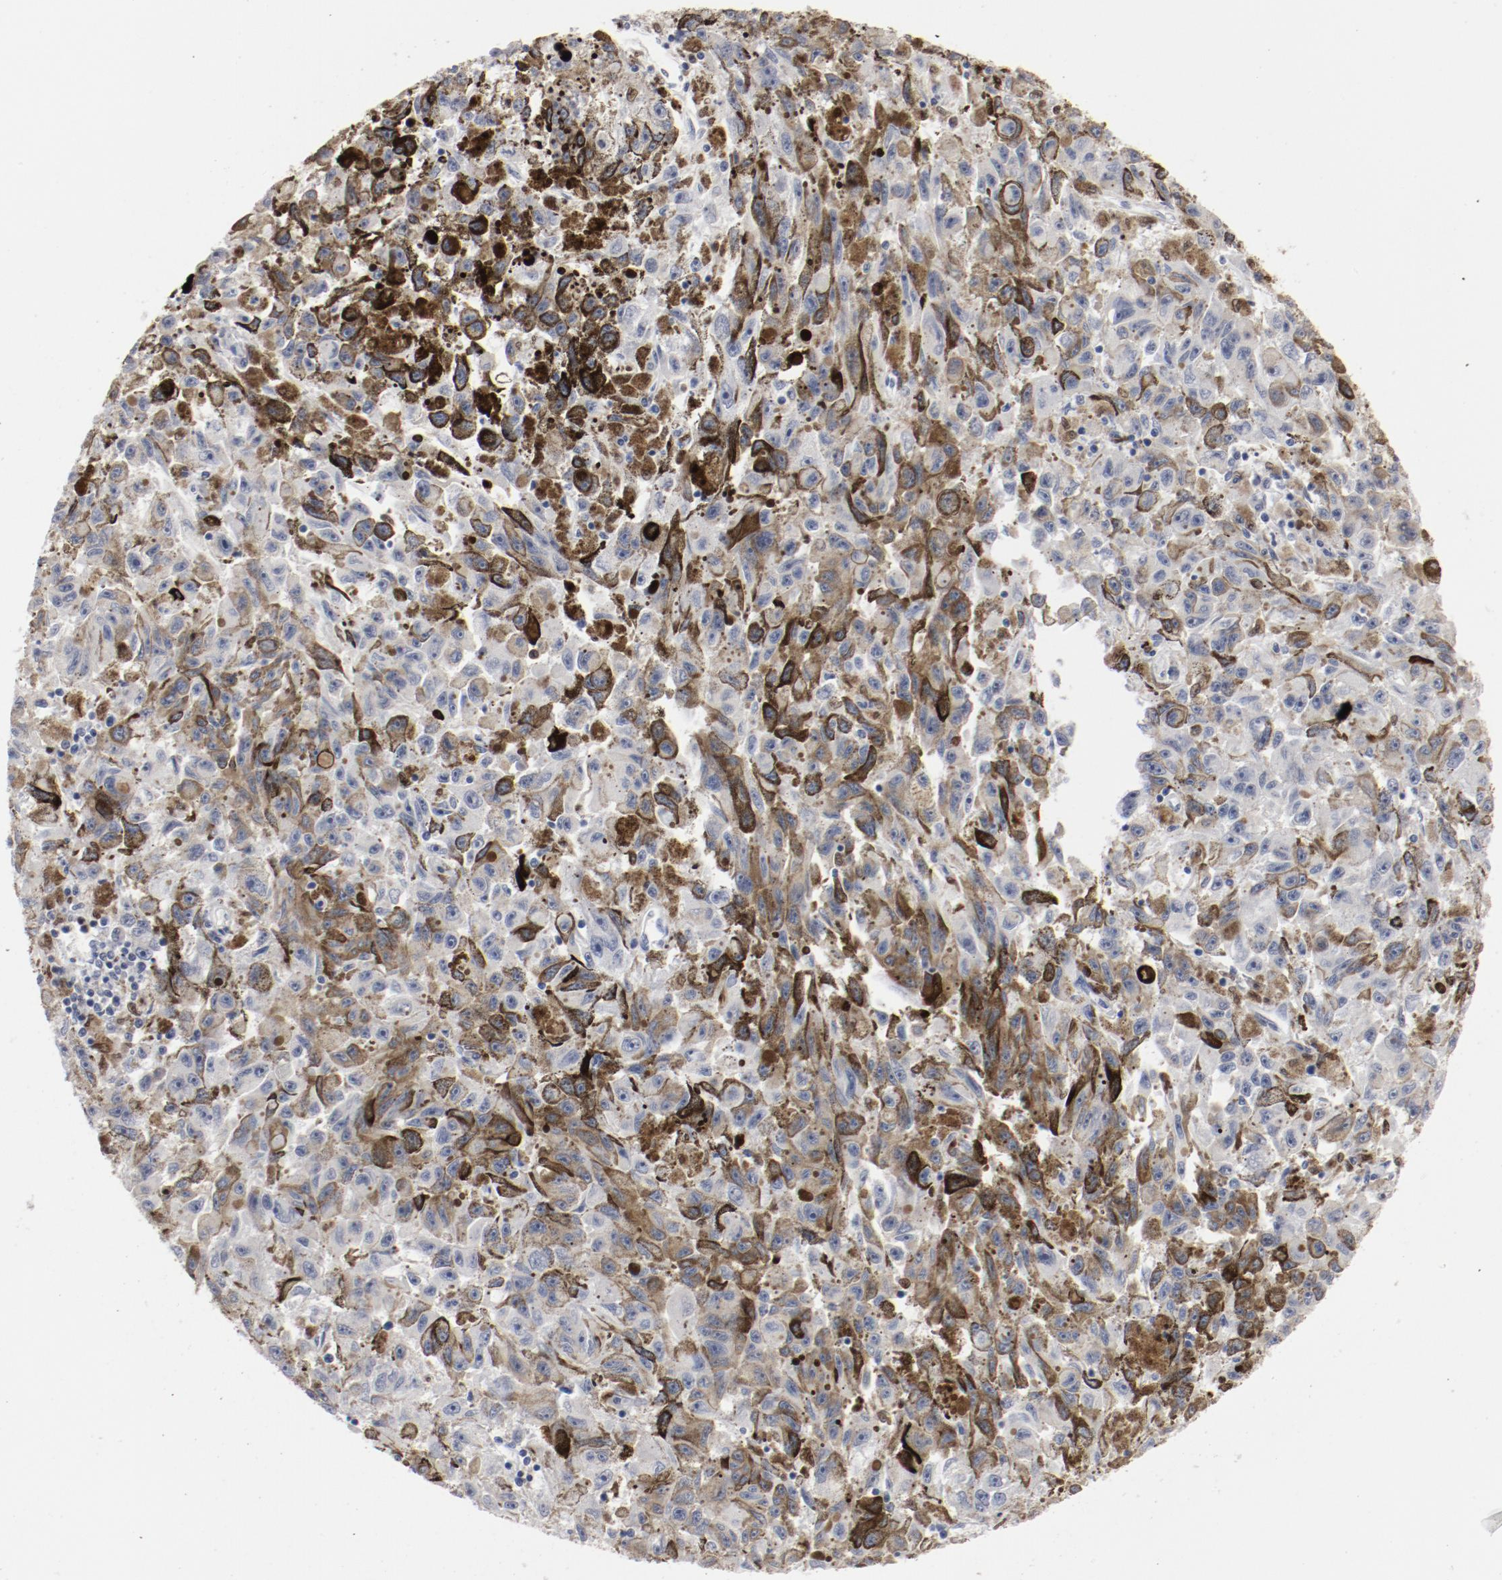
{"staining": {"intensity": "negative", "quantity": "none", "location": "none"}, "tissue": "melanoma", "cell_type": "Tumor cells", "image_type": "cancer", "snomed": [{"axis": "morphology", "description": "Malignant melanoma, NOS"}, {"axis": "topography", "description": "Skin"}], "caption": "Human melanoma stained for a protein using immunohistochemistry (IHC) demonstrates no positivity in tumor cells.", "gene": "SPI1", "patient": {"sex": "female", "age": 104}}